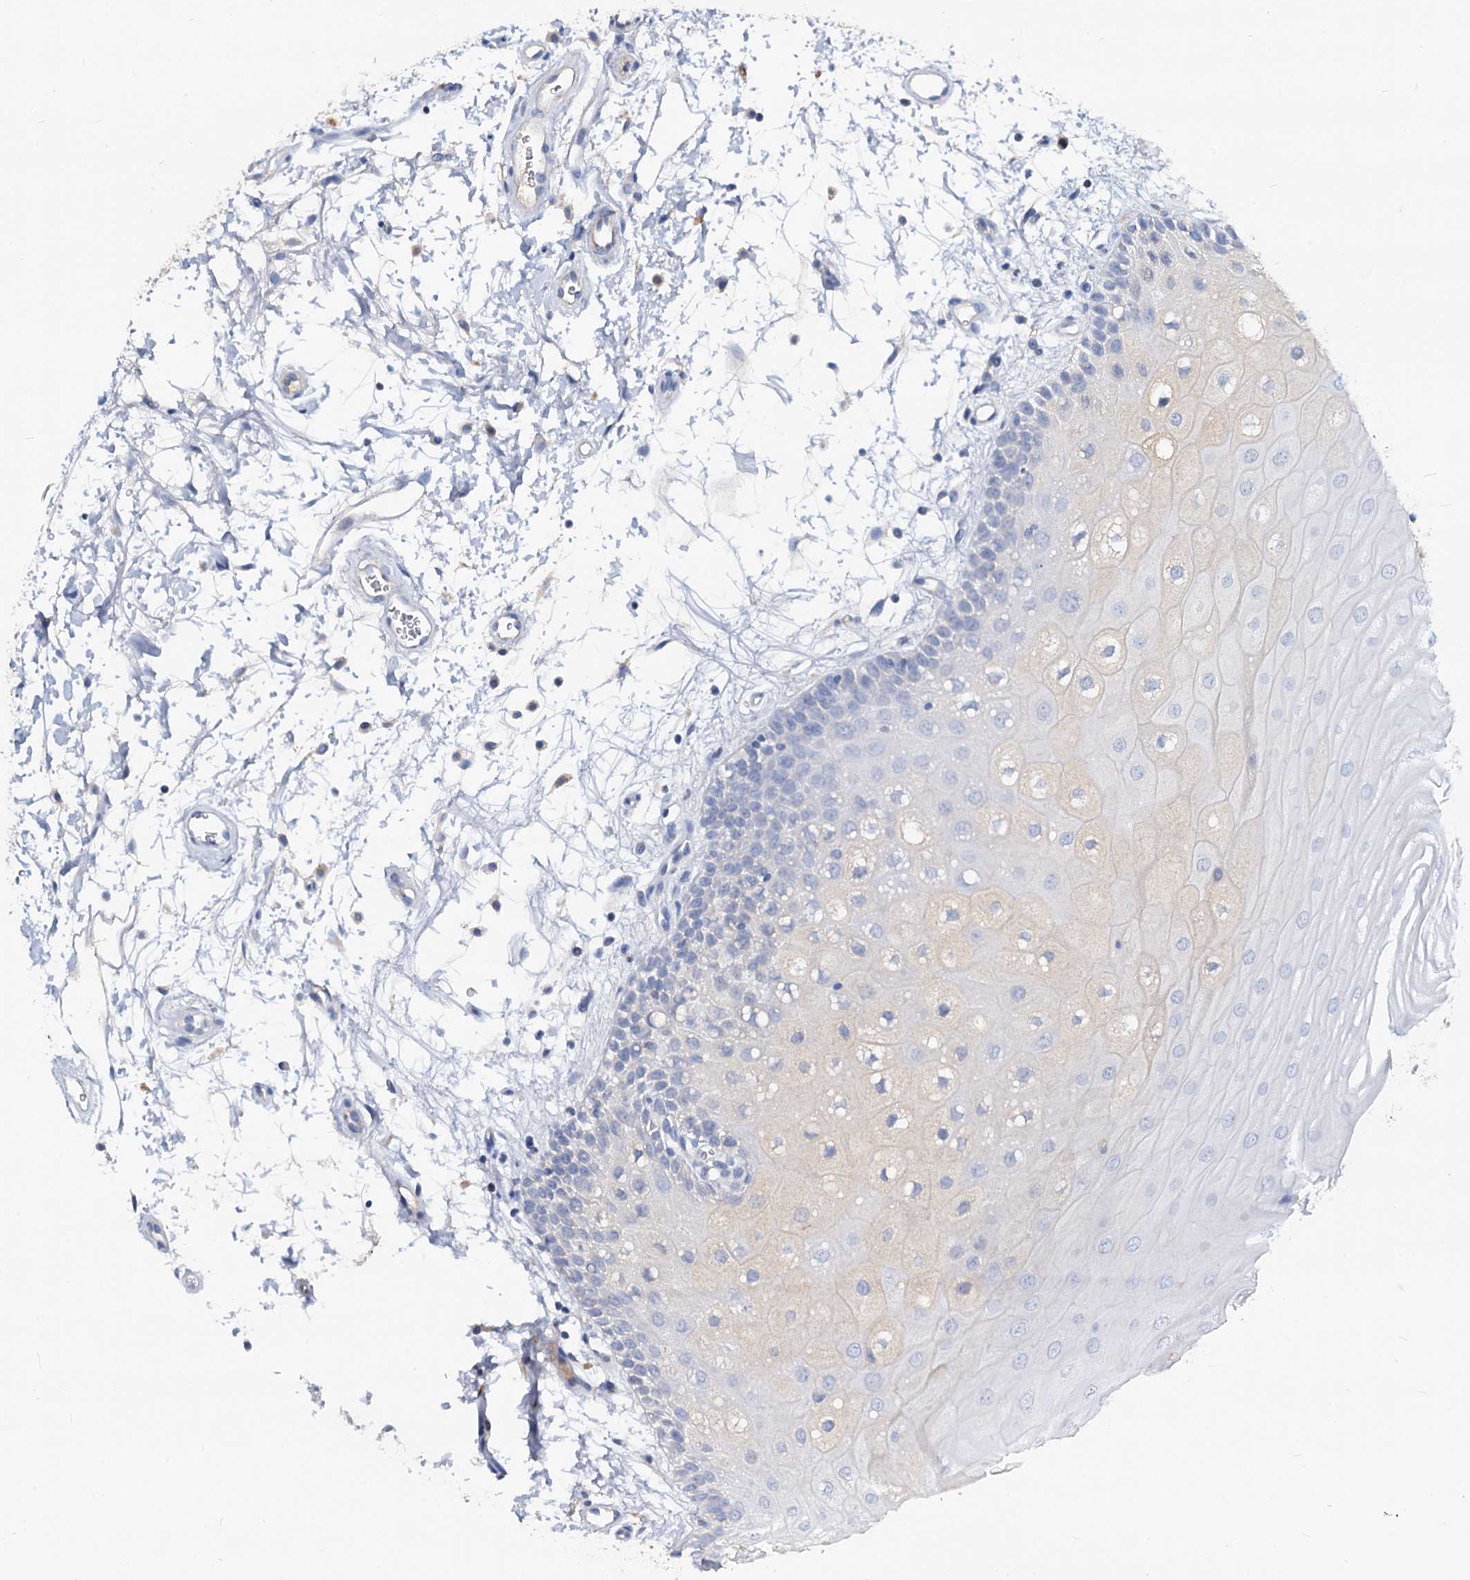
{"staining": {"intensity": "negative", "quantity": "none", "location": "none"}, "tissue": "oral mucosa", "cell_type": "Squamous epithelial cells", "image_type": "normal", "snomed": [{"axis": "morphology", "description": "Normal tissue, NOS"}, {"axis": "topography", "description": "Oral tissue"}, {"axis": "topography", "description": "Tounge, NOS"}], "caption": "Oral mucosa stained for a protein using immunohistochemistry (IHC) exhibits no positivity squamous epithelial cells.", "gene": "ACY3", "patient": {"sex": "female", "age": 73}}